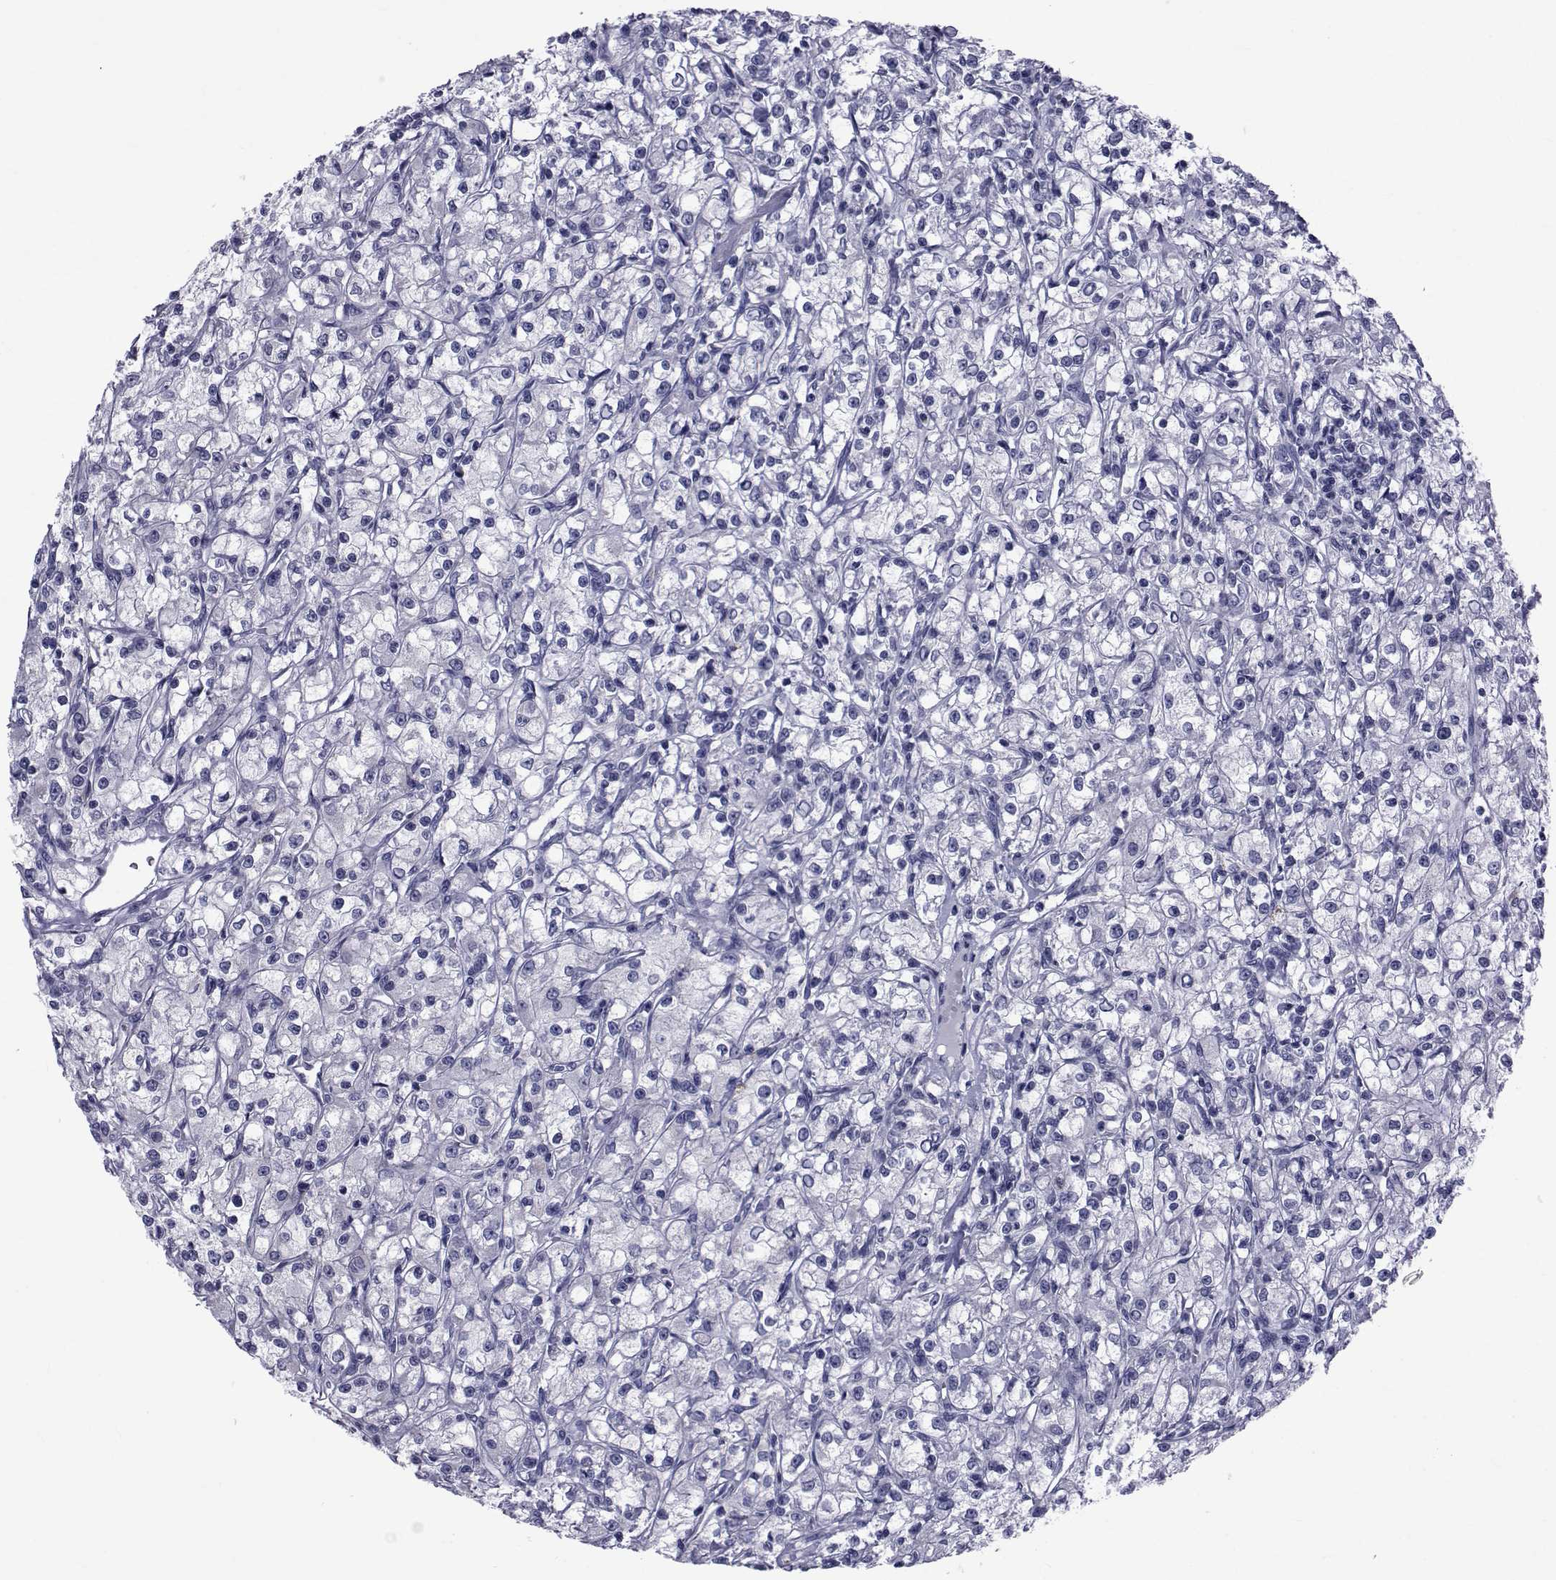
{"staining": {"intensity": "negative", "quantity": "none", "location": "none"}, "tissue": "renal cancer", "cell_type": "Tumor cells", "image_type": "cancer", "snomed": [{"axis": "morphology", "description": "Adenocarcinoma, NOS"}, {"axis": "topography", "description": "Kidney"}], "caption": "Adenocarcinoma (renal) was stained to show a protein in brown. There is no significant staining in tumor cells.", "gene": "GKAP1", "patient": {"sex": "female", "age": 59}}